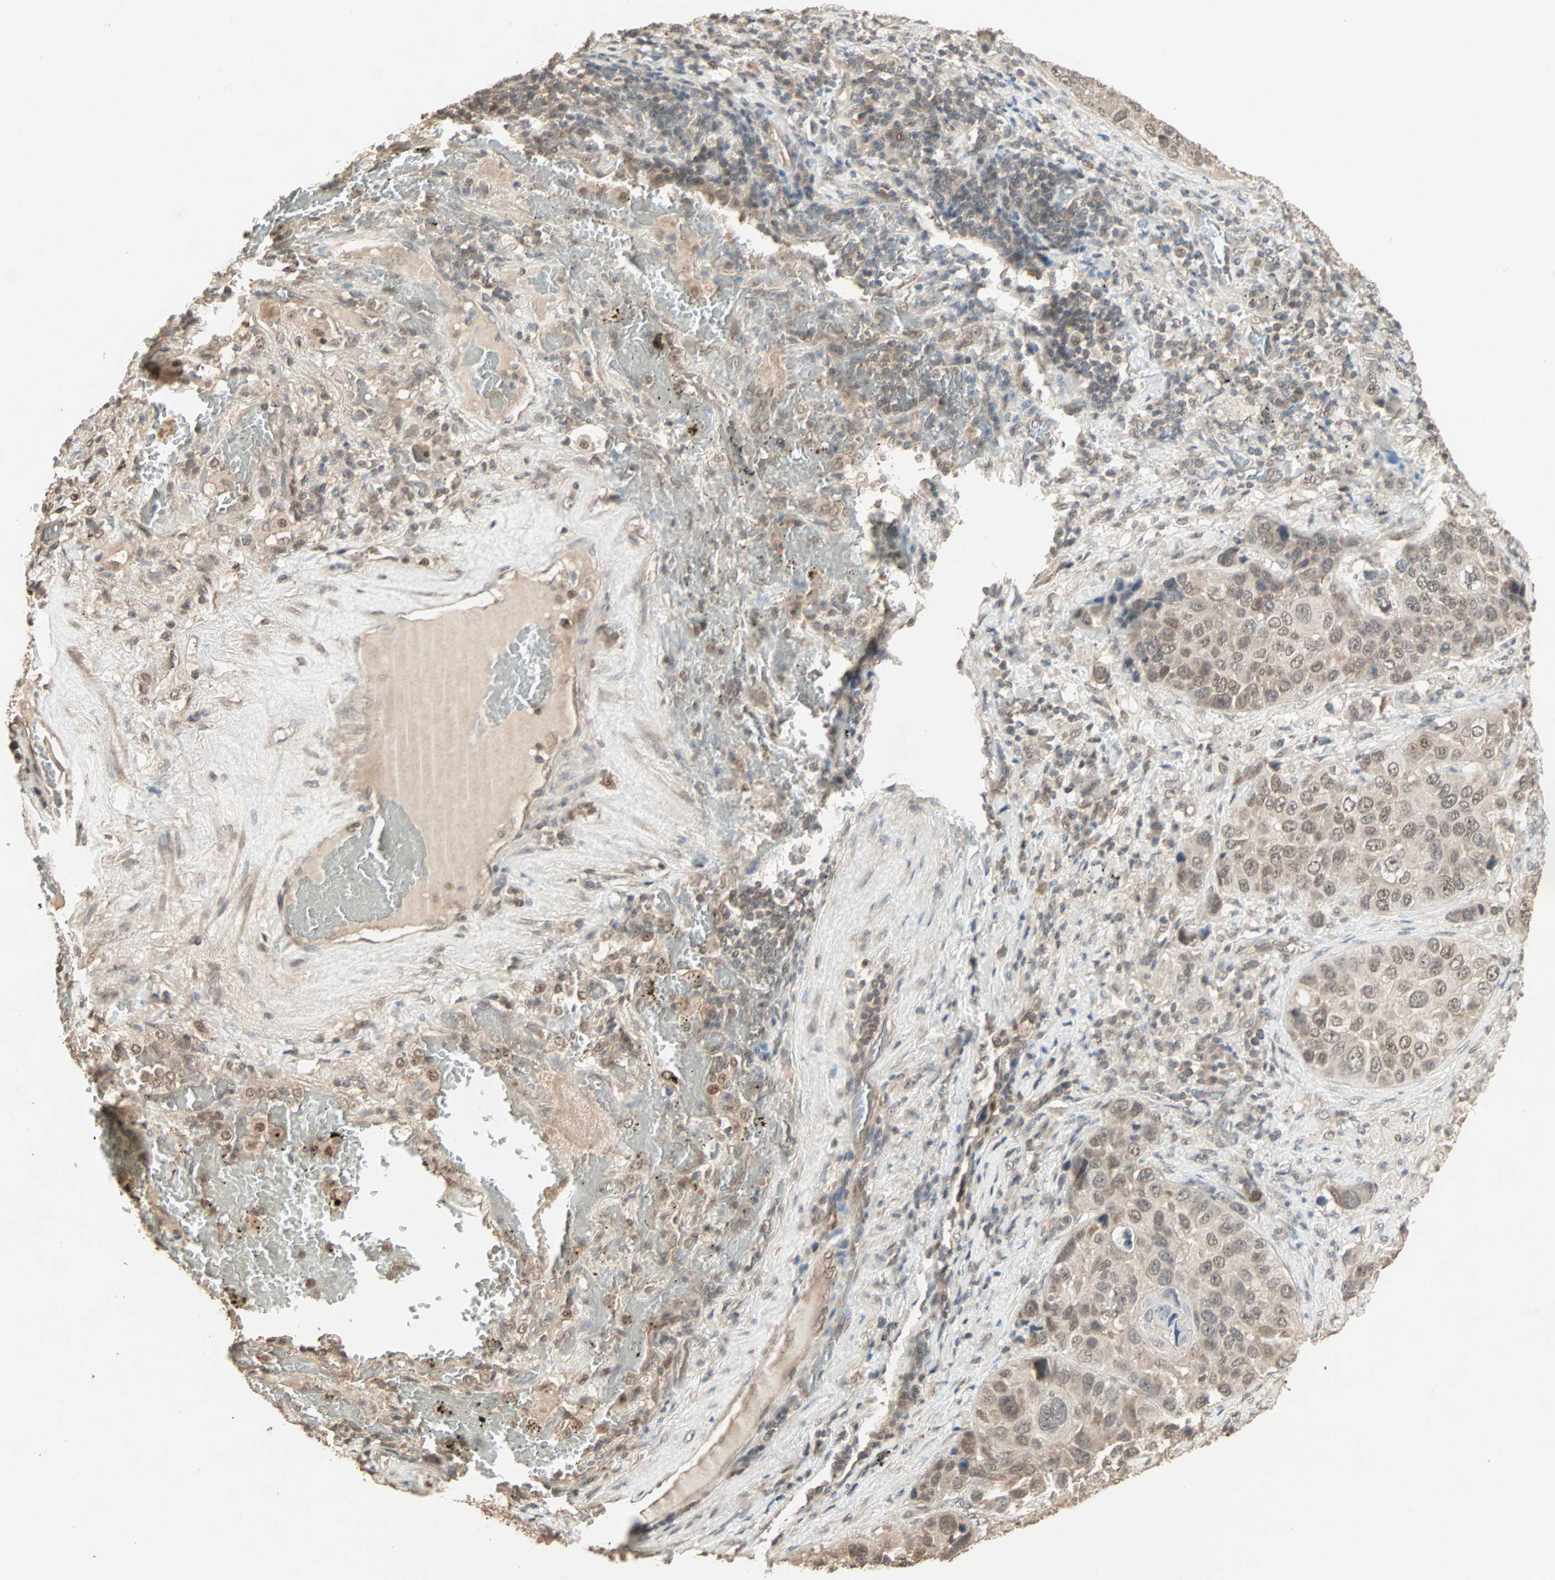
{"staining": {"intensity": "weak", "quantity": ">75%", "location": "cytoplasmic/membranous,nuclear"}, "tissue": "lung cancer", "cell_type": "Tumor cells", "image_type": "cancer", "snomed": [{"axis": "morphology", "description": "Squamous cell carcinoma, NOS"}, {"axis": "topography", "description": "Lung"}], "caption": "Brown immunohistochemical staining in human squamous cell carcinoma (lung) exhibits weak cytoplasmic/membranous and nuclear staining in about >75% of tumor cells.", "gene": "ZBTB33", "patient": {"sex": "male", "age": 57}}